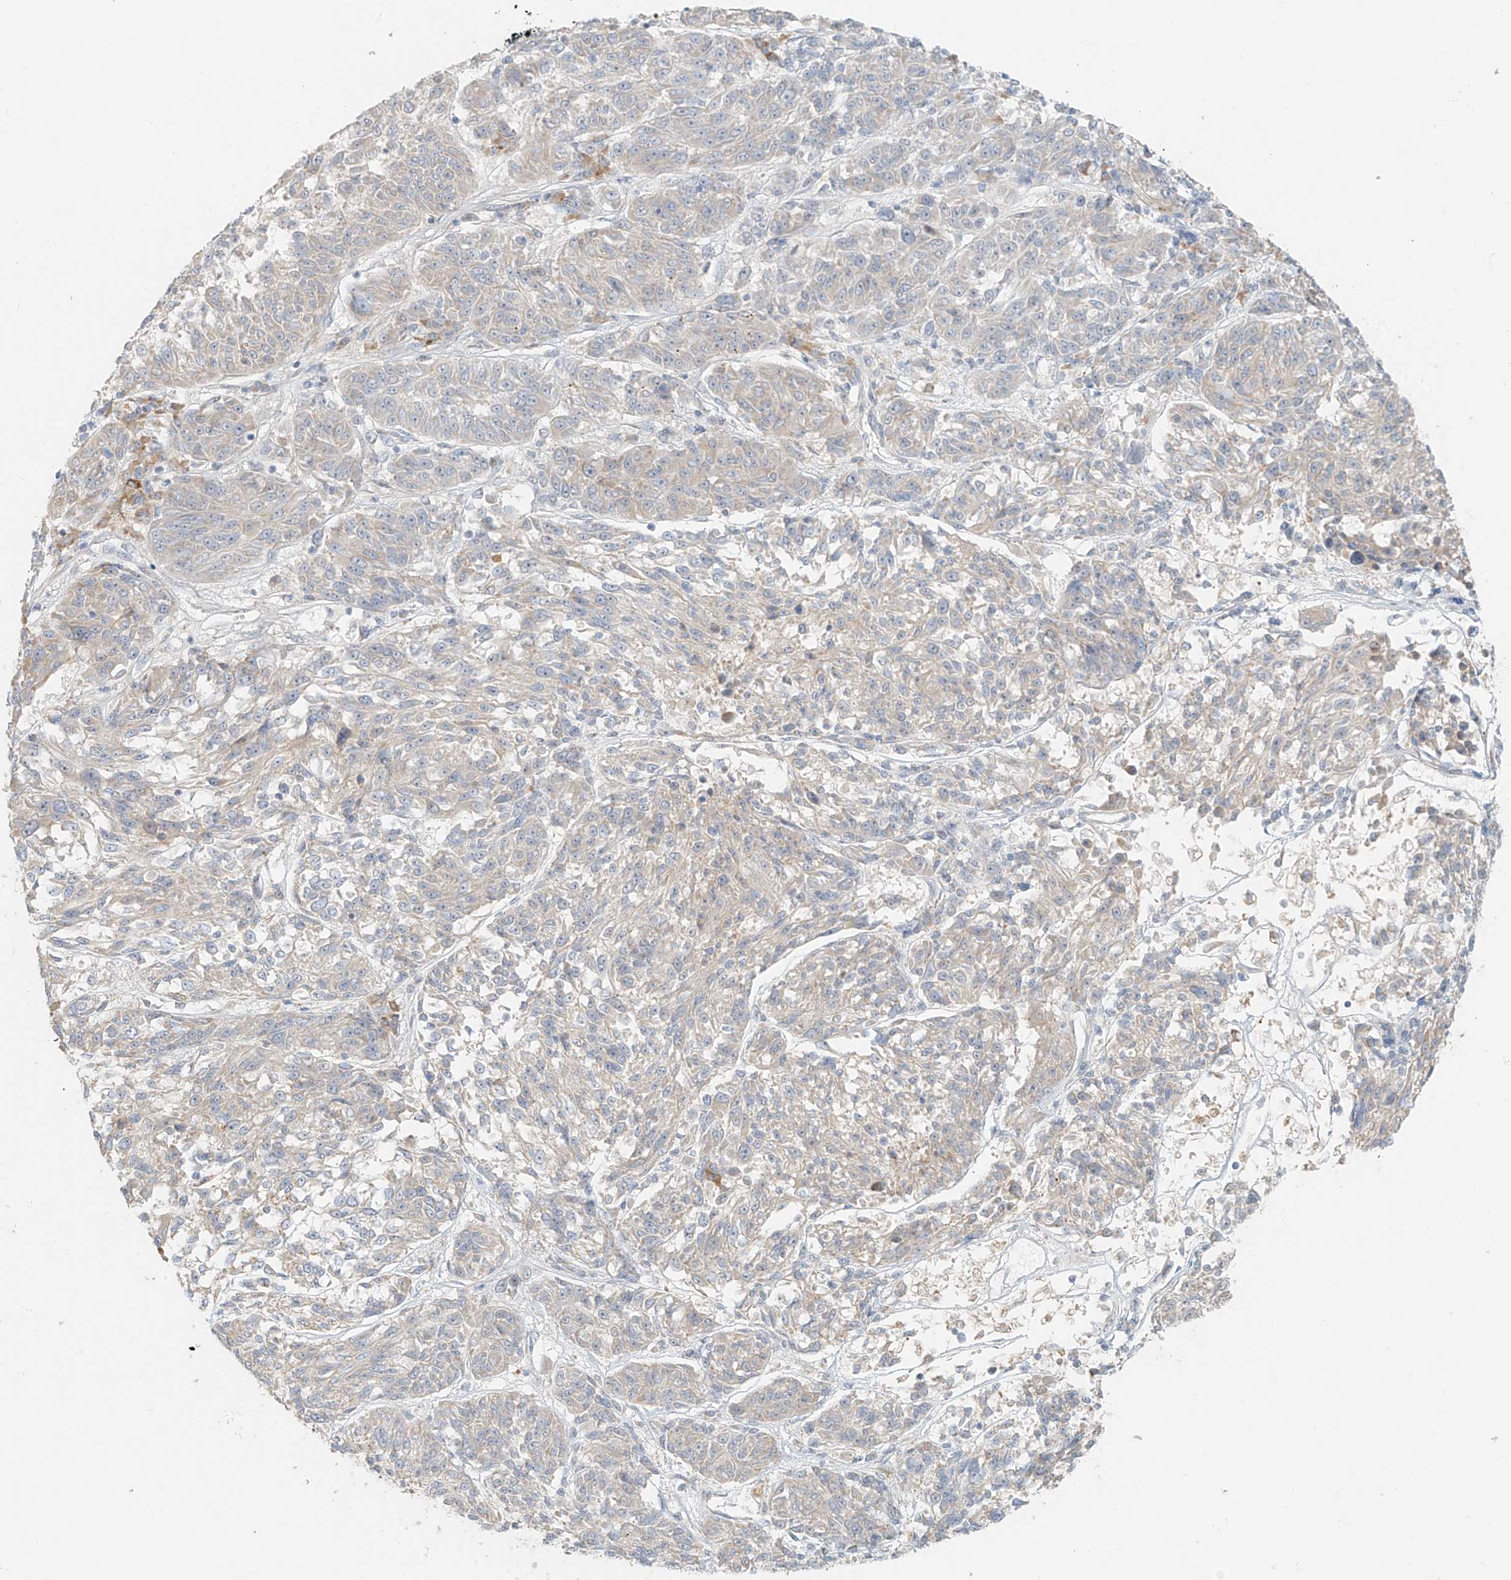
{"staining": {"intensity": "weak", "quantity": "<25%", "location": "cytoplasmic/membranous"}, "tissue": "melanoma", "cell_type": "Tumor cells", "image_type": "cancer", "snomed": [{"axis": "morphology", "description": "Malignant melanoma, NOS"}, {"axis": "topography", "description": "Skin"}], "caption": "Tumor cells show no significant protein positivity in malignant melanoma.", "gene": "UST", "patient": {"sex": "male", "age": 53}}